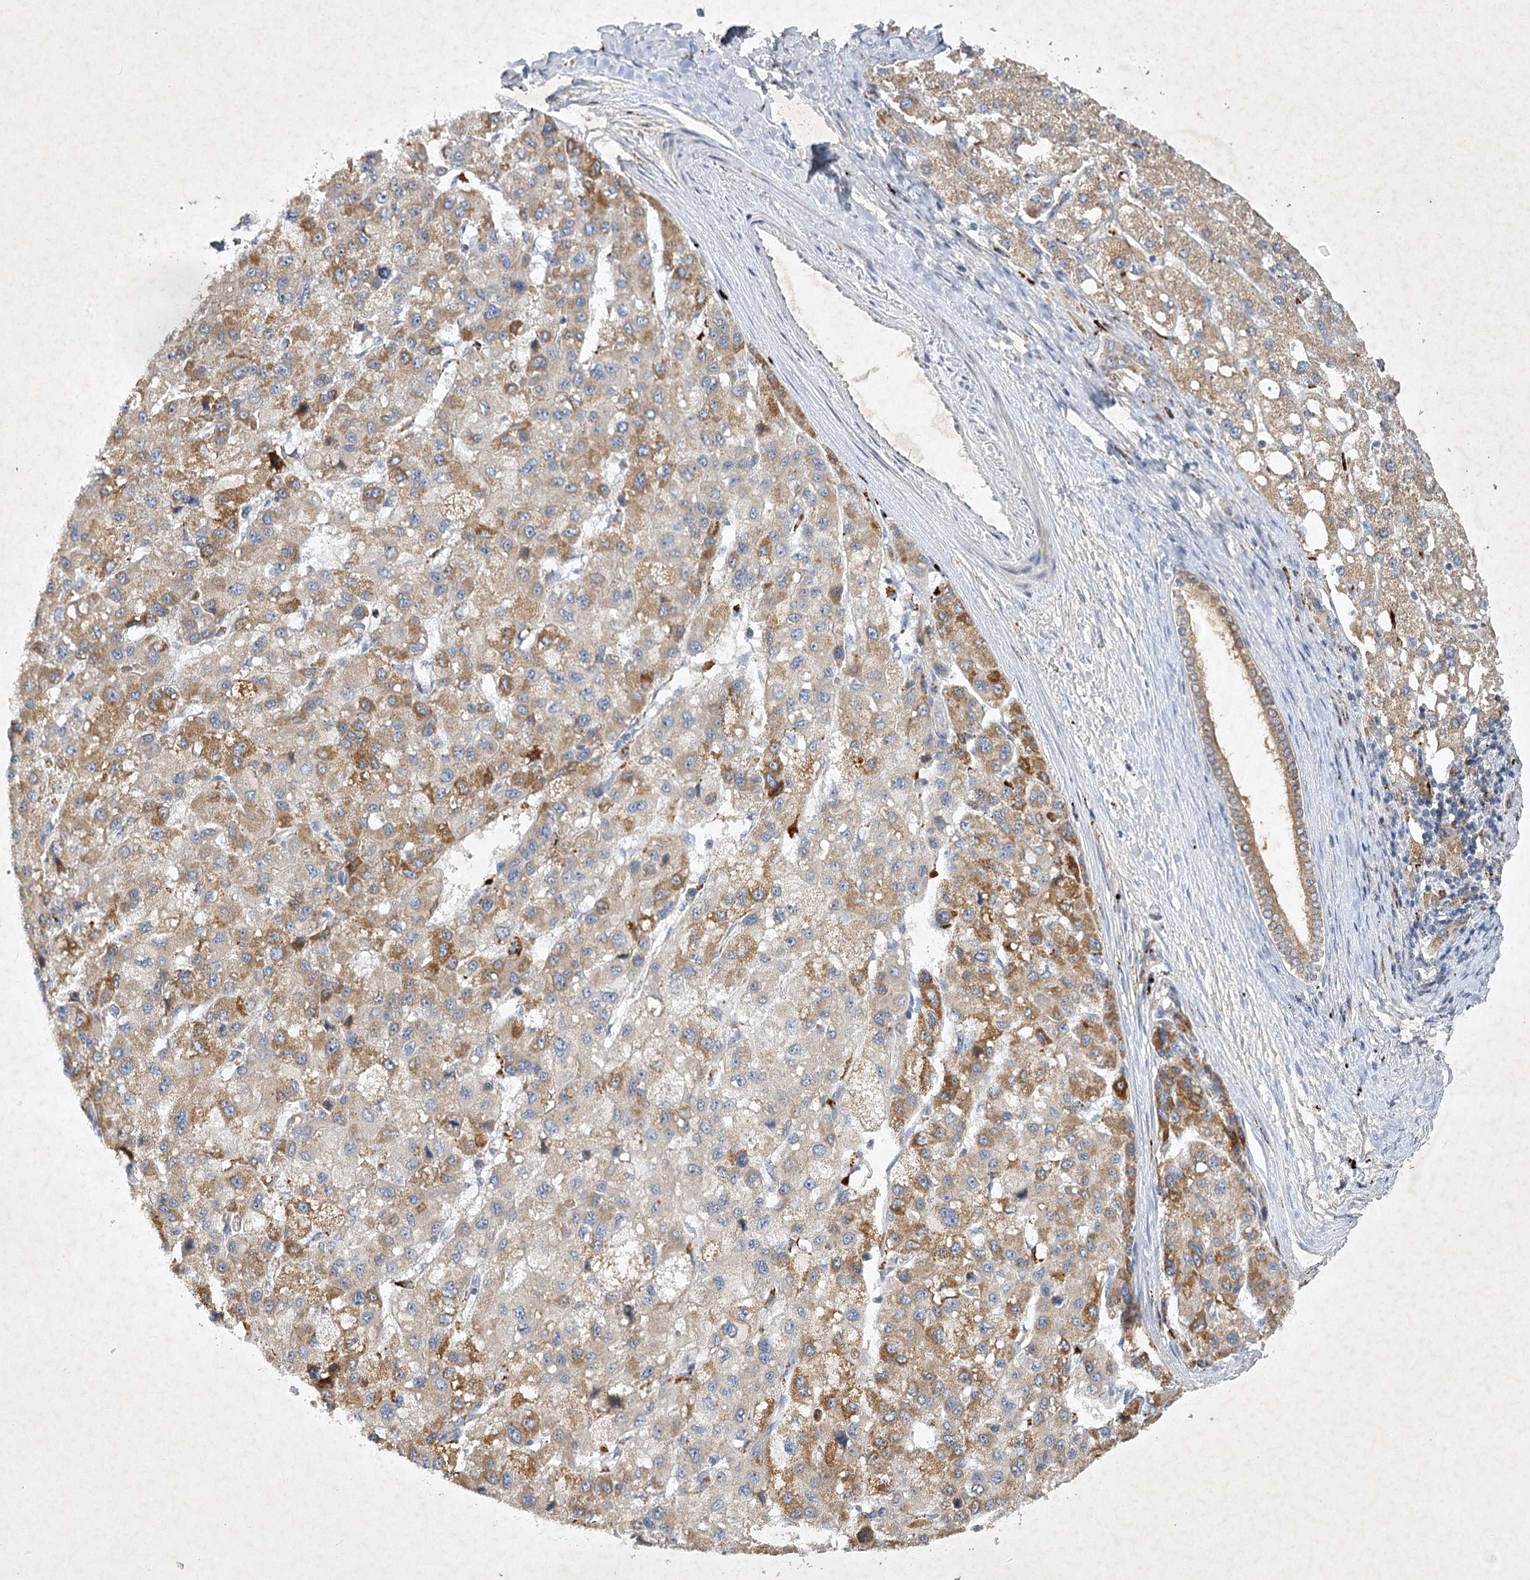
{"staining": {"intensity": "moderate", "quantity": "25%-75%", "location": "cytoplasmic/membranous"}, "tissue": "liver cancer", "cell_type": "Tumor cells", "image_type": "cancer", "snomed": [{"axis": "morphology", "description": "Carcinoma, Hepatocellular, NOS"}, {"axis": "topography", "description": "Liver"}], "caption": "Immunohistochemistry of human liver hepatocellular carcinoma demonstrates medium levels of moderate cytoplasmic/membranous expression in approximately 25%-75% of tumor cells.", "gene": "PYROXD2", "patient": {"sex": "male", "age": 80}}